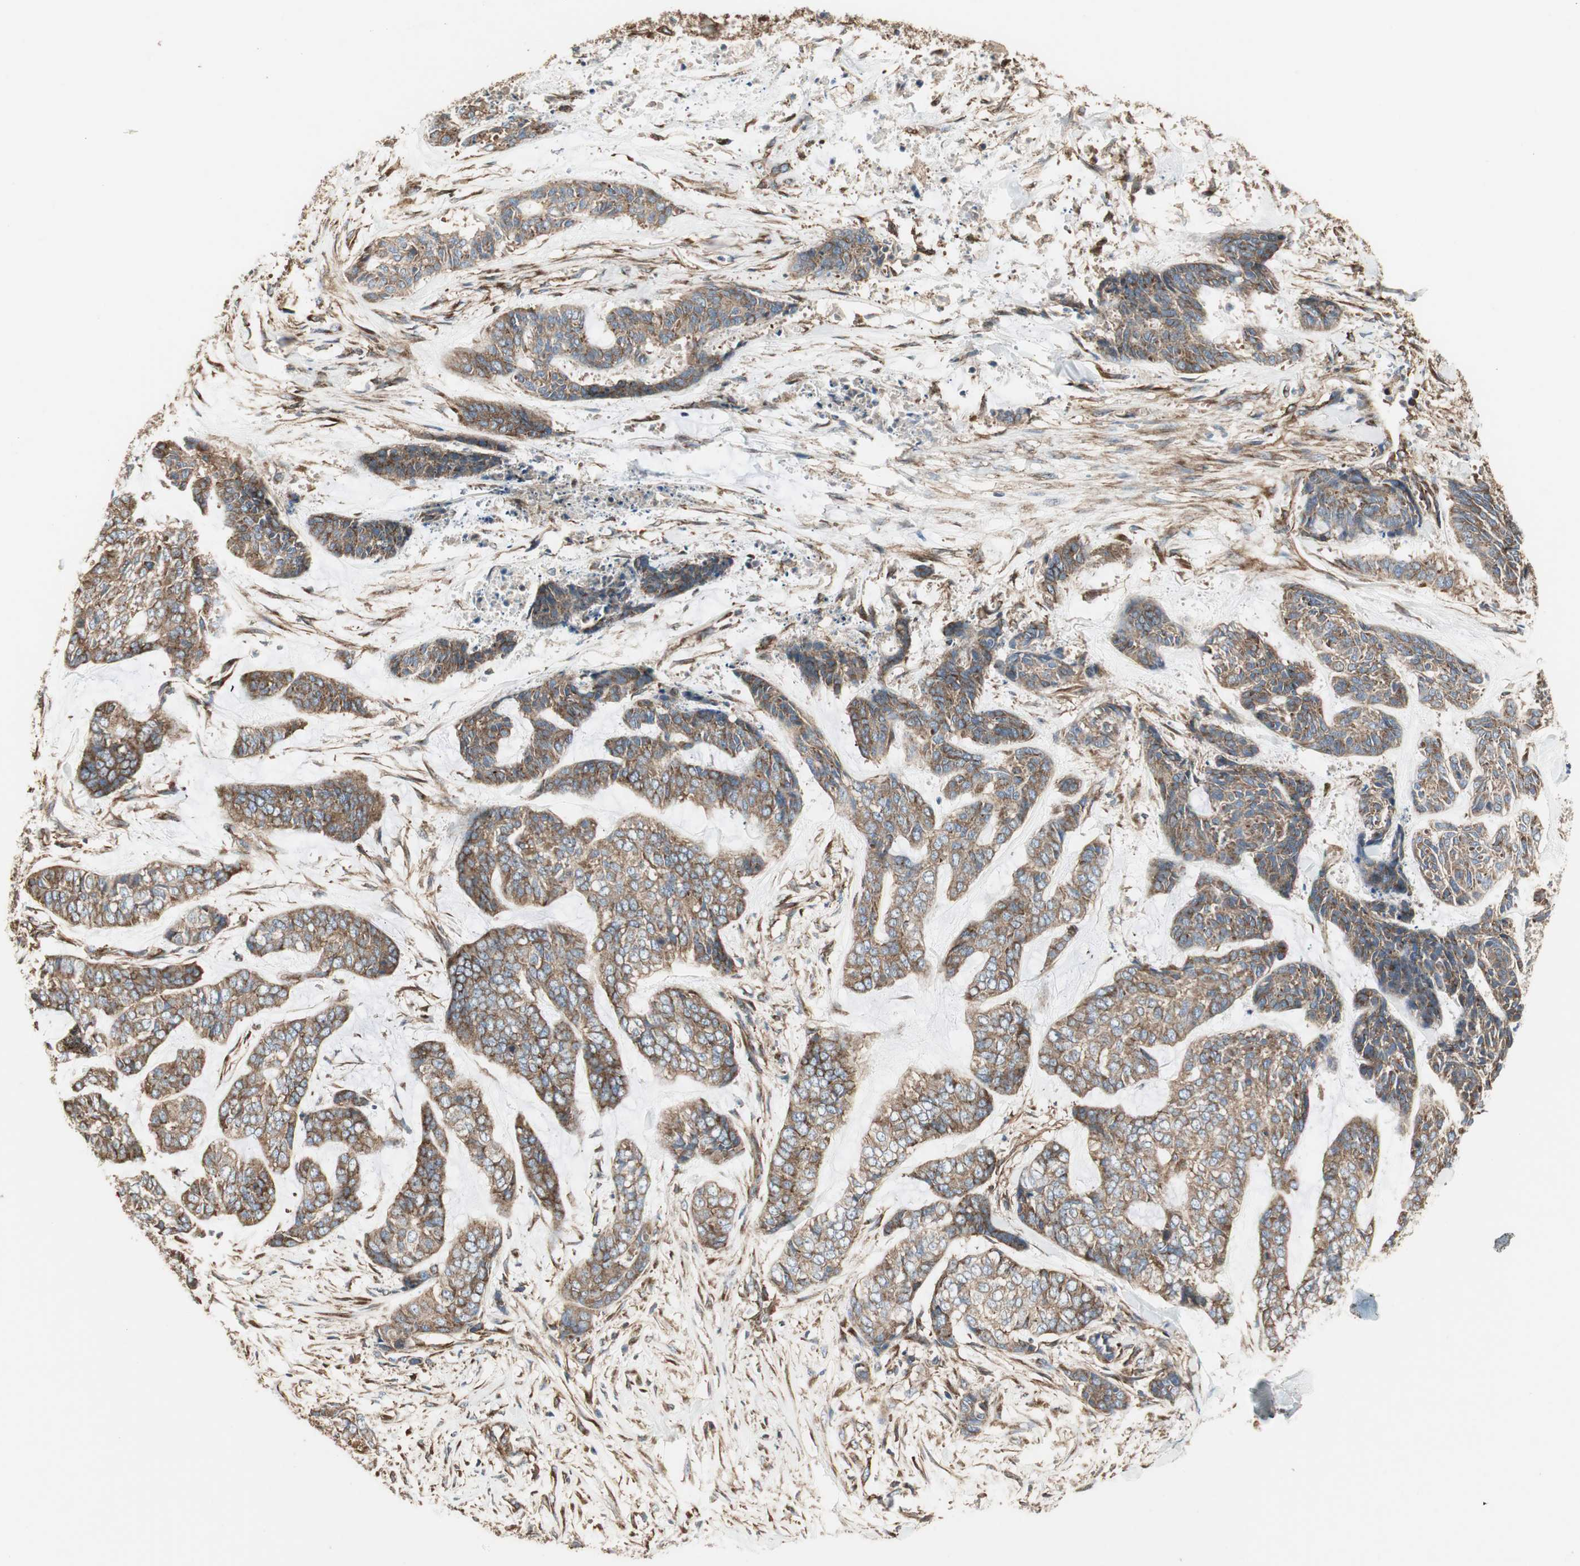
{"staining": {"intensity": "moderate", "quantity": ">75%", "location": "cytoplasmic/membranous"}, "tissue": "skin cancer", "cell_type": "Tumor cells", "image_type": "cancer", "snomed": [{"axis": "morphology", "description": "Basal cell carcinoma"}, {"axis": "topography", "description": "Skin"}], "caption": "A micrograph of basal cell carcinoma (skin) stained for a protein exhibits moderate cytoplasmic/membranous brown staining in tumor cells.", "gene": "H6PD", "patient": {"sex": "female", "age": 64}}